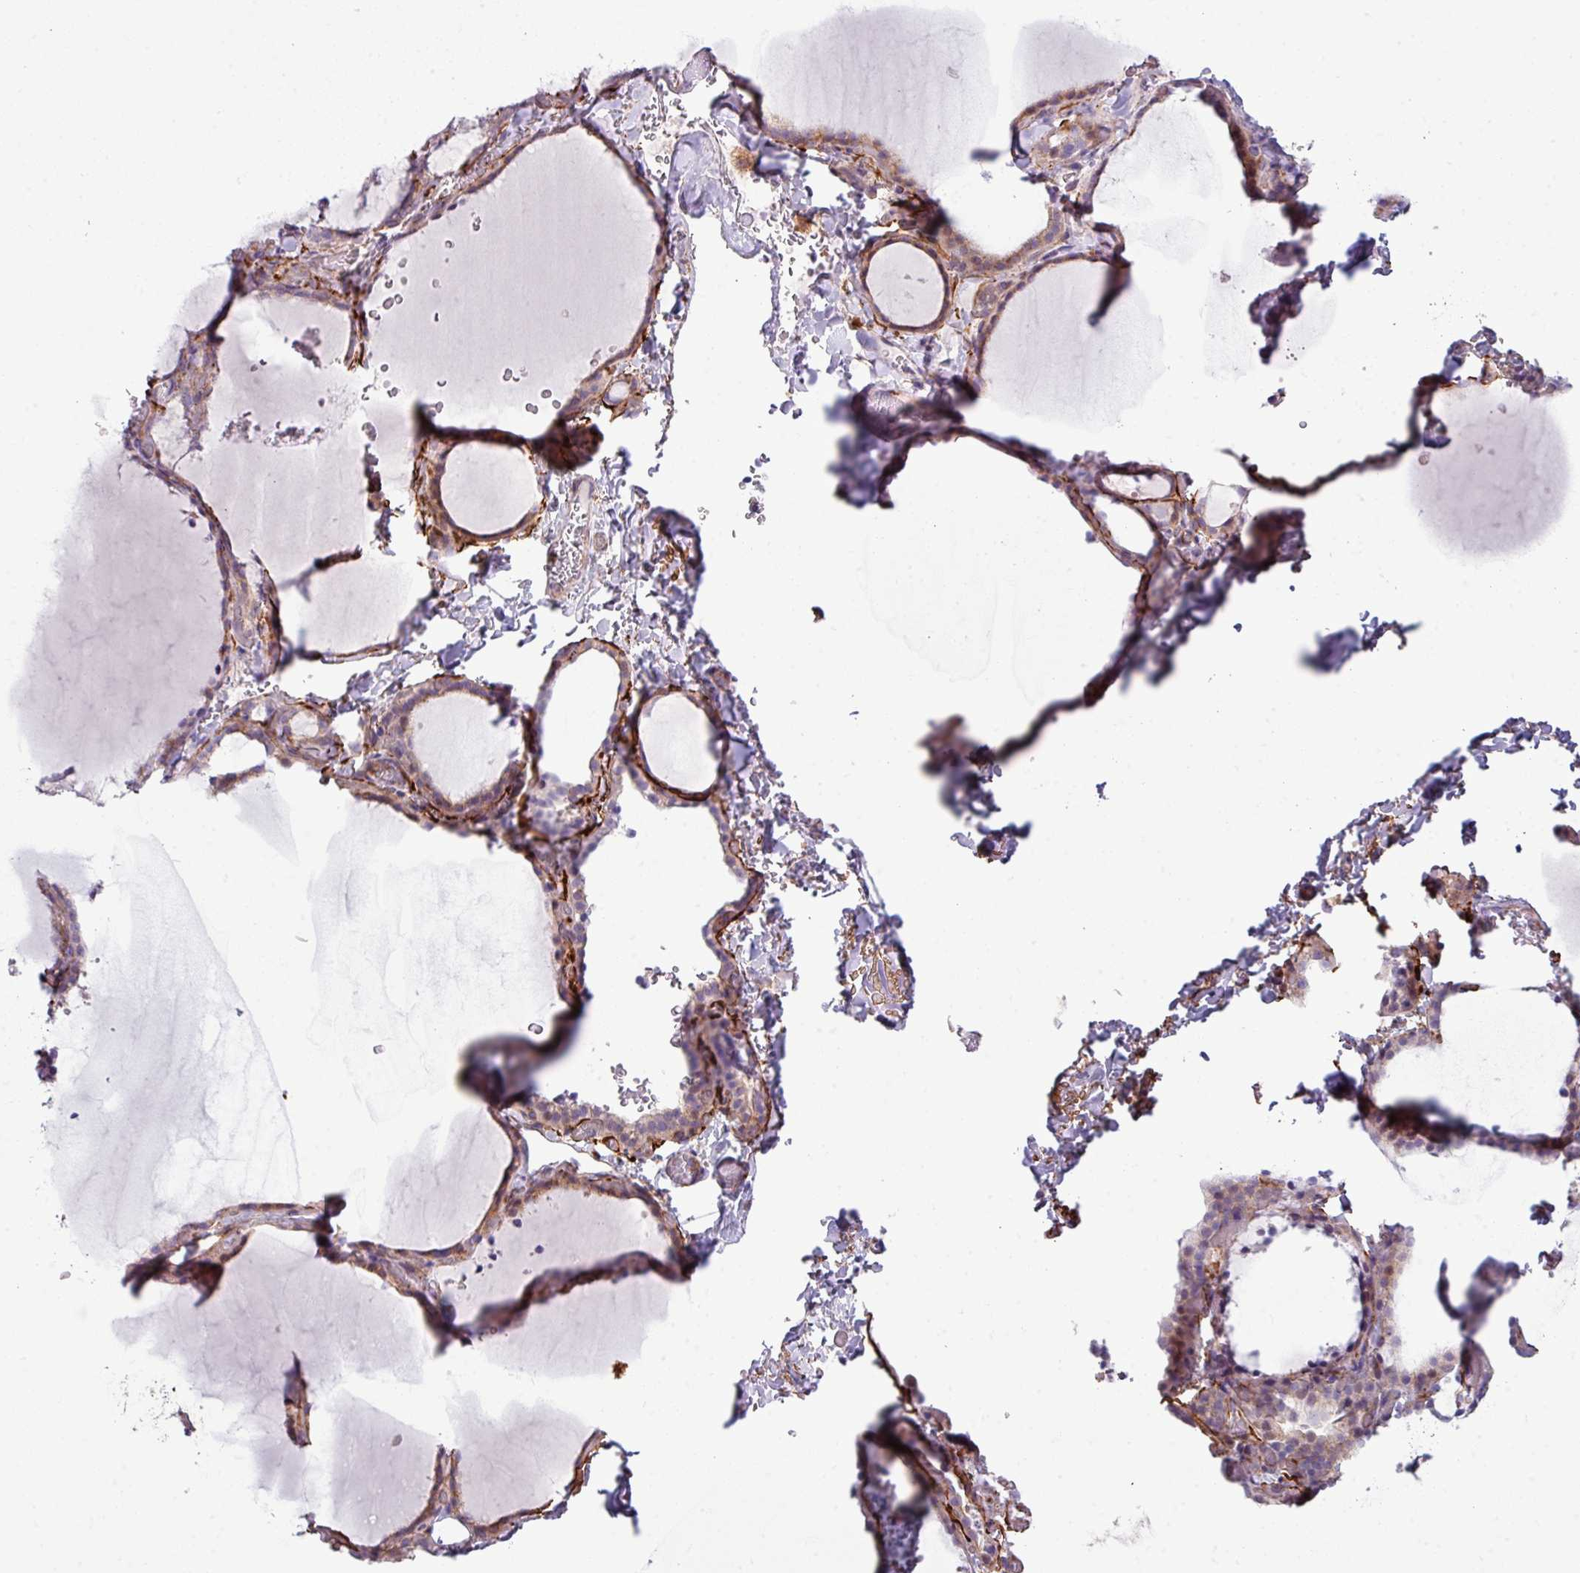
{"staining": {"intensity": "negative", "quantity": "none", "location": "none"}, "tissue": "thyroid gland", "cell_type": "Glandular cells", "image_type": "normal", "snomed": [{"axis": "morphology", "description": "Normal tissue, NOS"}, {"axis": "topography", "description": "Thyroid gland"}], "caption": "Immunohistochemistry of normal thyroid gland reveals no staining in glandular cells.", "gene": "COL8A1", "patient": {"sex": "female", "age": 22}}